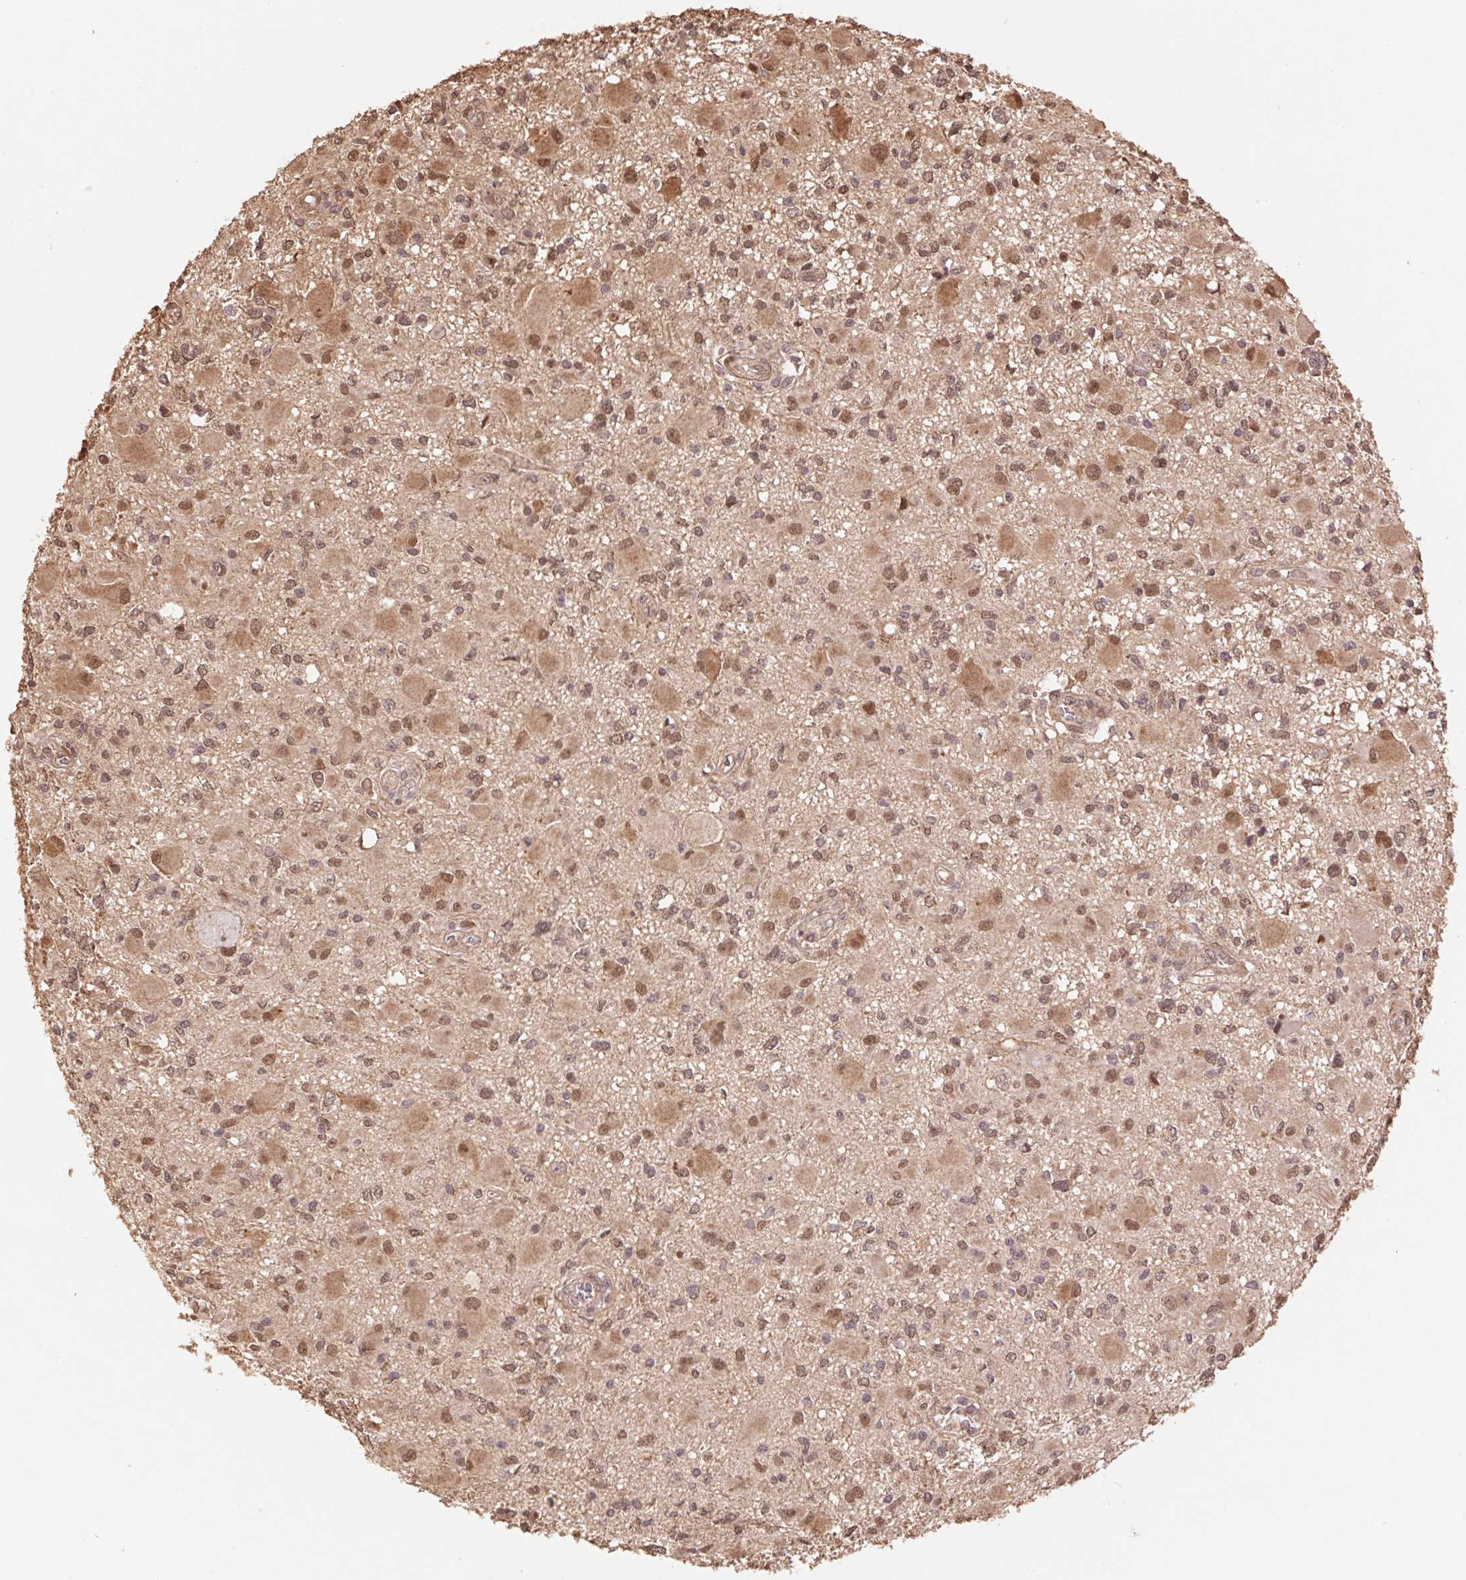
{"staining": {"intensity": "moderate", "quantity": ">75%", "location": "cytoplasmic/membranous,nuclear"}, "tissue": "glioma", "cell_type": "Tumor cells", "image_type": "cancer", "snomed": [{"axis": "morphology", "description": "Glioma, malignant, High grade"}, {"axis": "topography", "description": "Brain"}], "caption": "Tumor cells exhibit medium levels of moderate cytoplasmic/membranous and nuclear expression in approximately >75% of cells in human glioma. Nuclei are stained in blue.", "gene": "CUTA", "patient": {"sex": "male", "age": 54}}